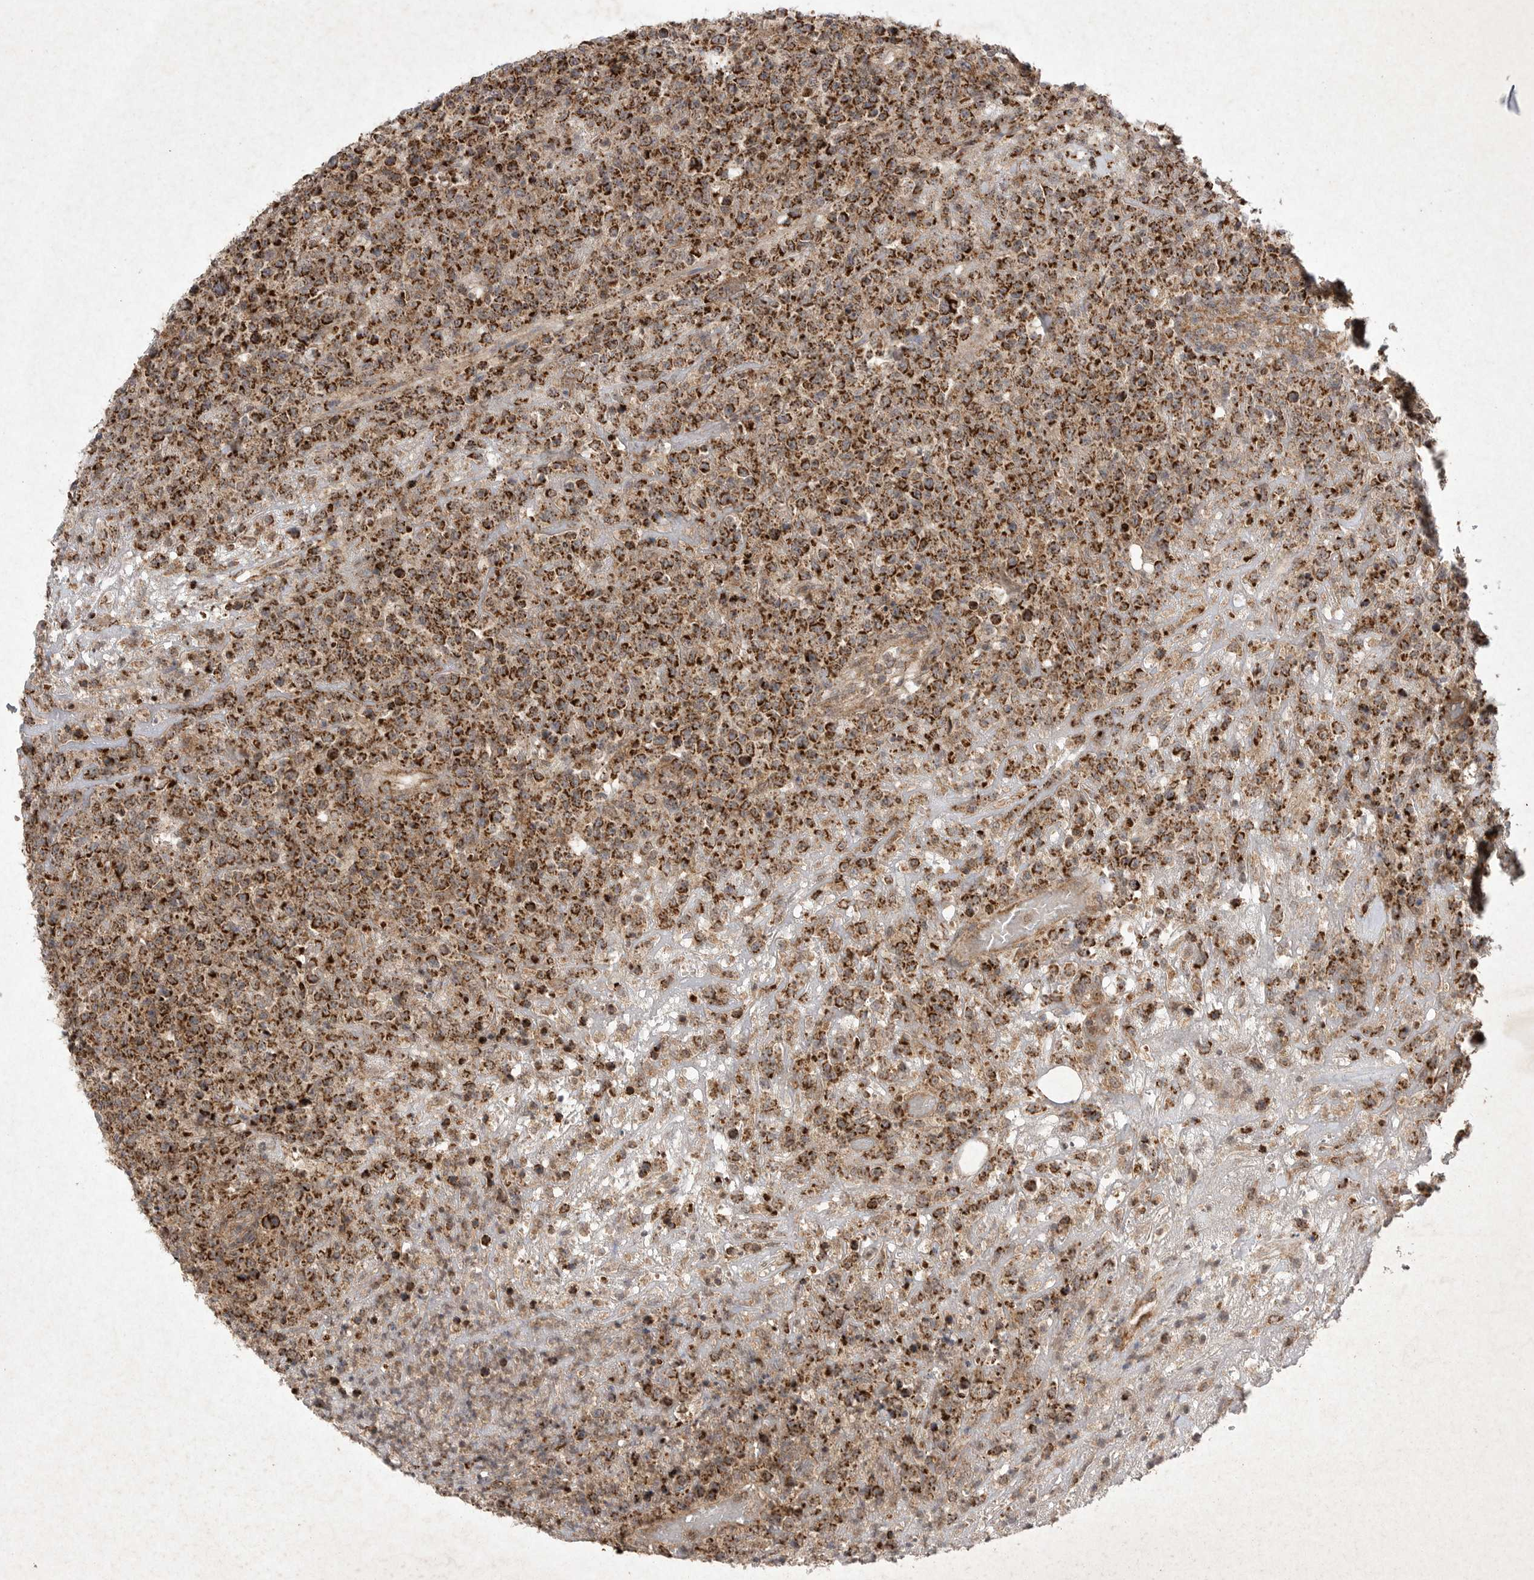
{"staining": {"intensity": "strong", "quantity": ">75%", "location": "cytoplasmic/membranous"}, "tissue": "lymphoma", "cell_type": "Tumor cells", "image_type": "cancer", "snomed": [{"axis": "morphology", "description": "Malignant lymphoma, non-Hodgkin's type, High grade"}, {"axis": "topography", "description": "Colon"}], "caption": "Immunohistochemistry (IHC) of lymphoma exhibits high levels of strong cytoplasmic/membranous staining in about >75% of tumor cells.", "gene": "DDR1", "patient": {"sex": "female", "age": 53}}